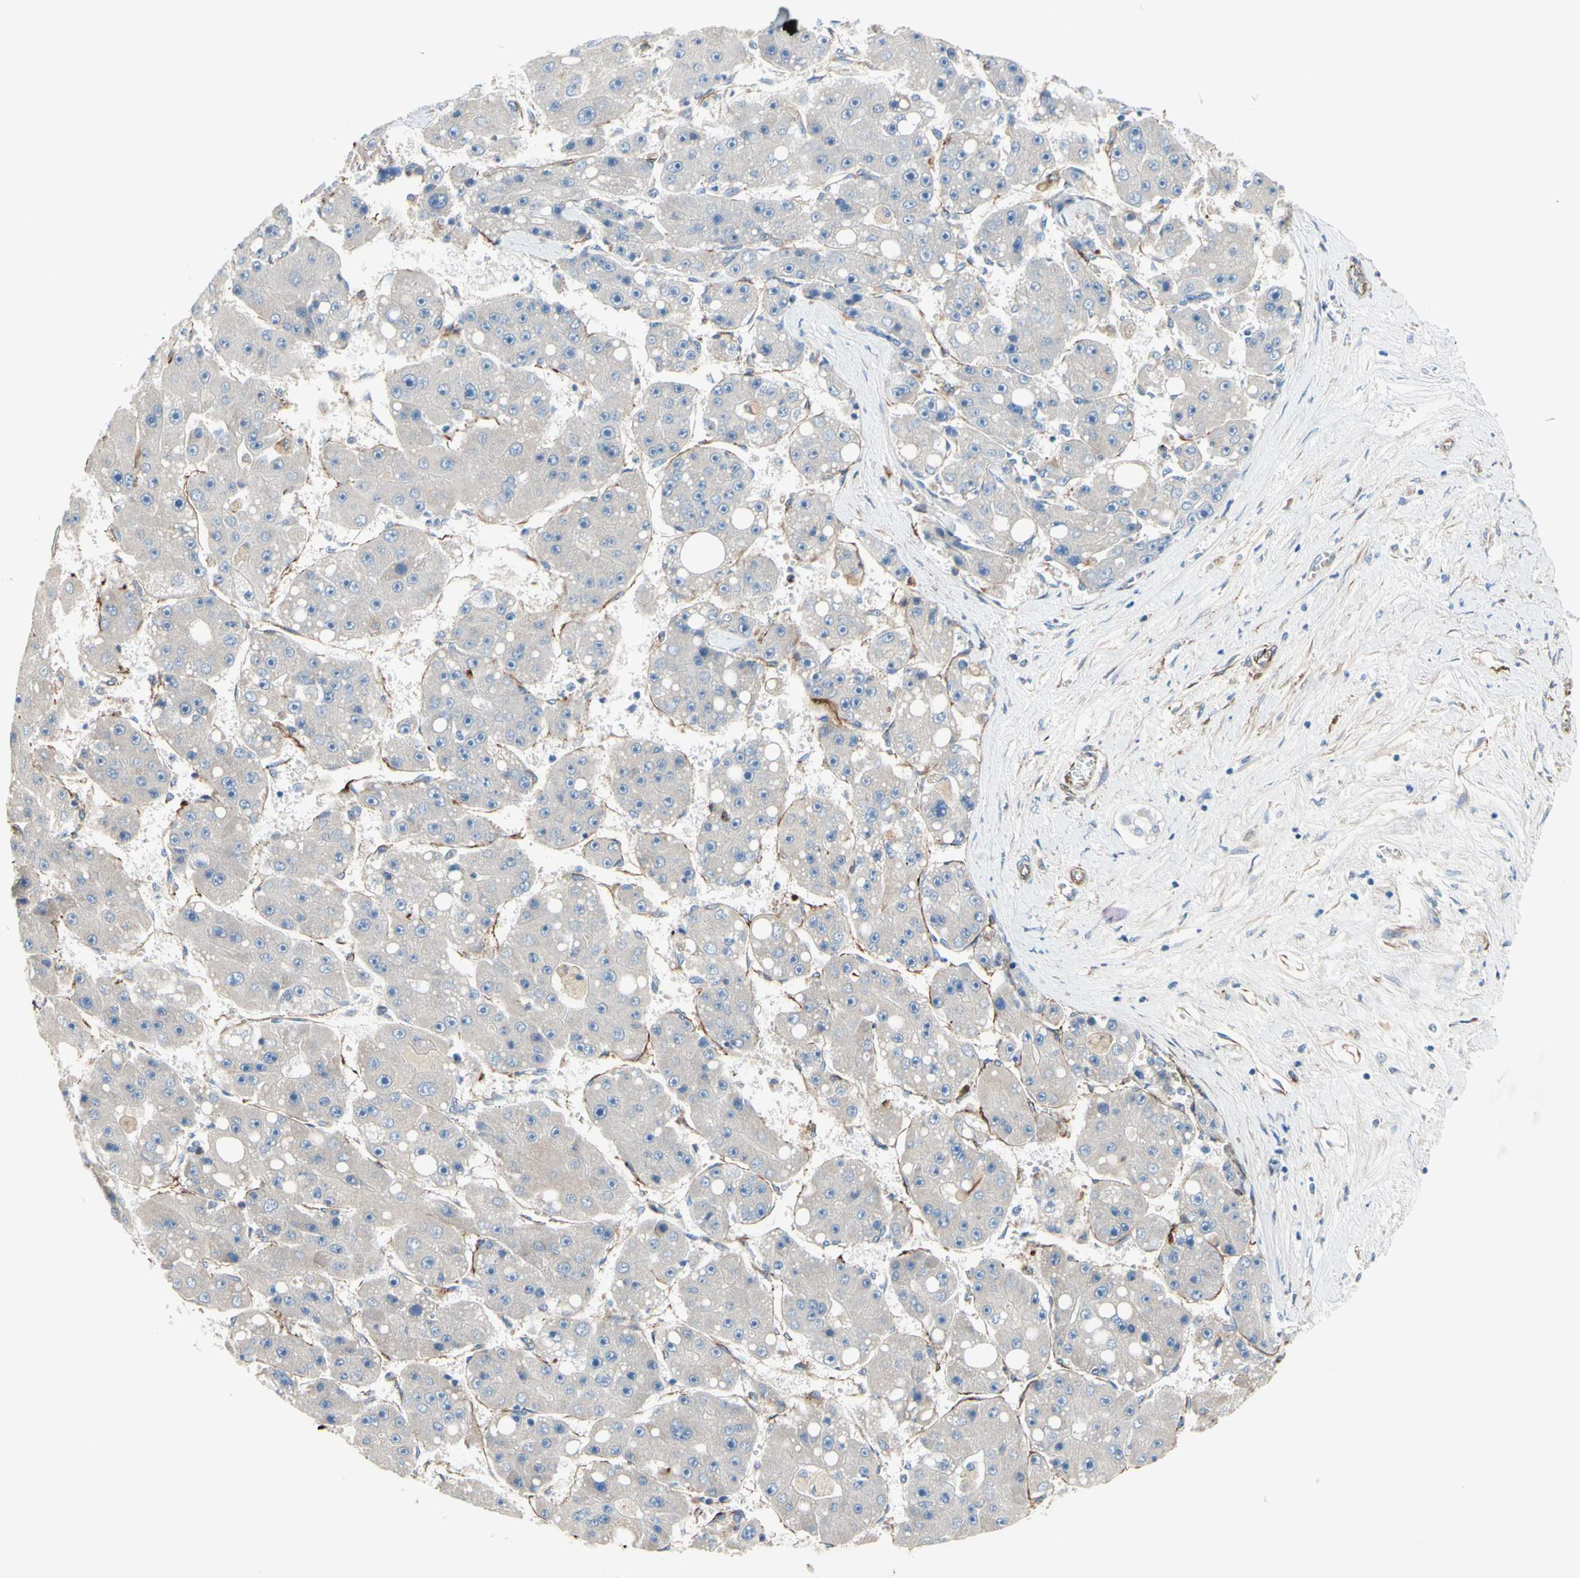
{"staining": {"intensity": "negative", "quantity": "none", "location": "none"}, "tissue": "liver cancer", "cell_type": "Tumor cells", "image_type": "cancer", "snomed": [{"axis": "morphology", "description": "Carcinoma, Hepatocellular, NOS"}, {"axis": "topography", "description": "Liver"}], "caption": "DAB (3,3'-diaminobenzidine) immunohistochemical staining of hepatocellular carcinoma (liver) exhibits no significant expression in tumor cells.", "gene": "TRAF2", "patient": {"sex": "female", "age": 61}}